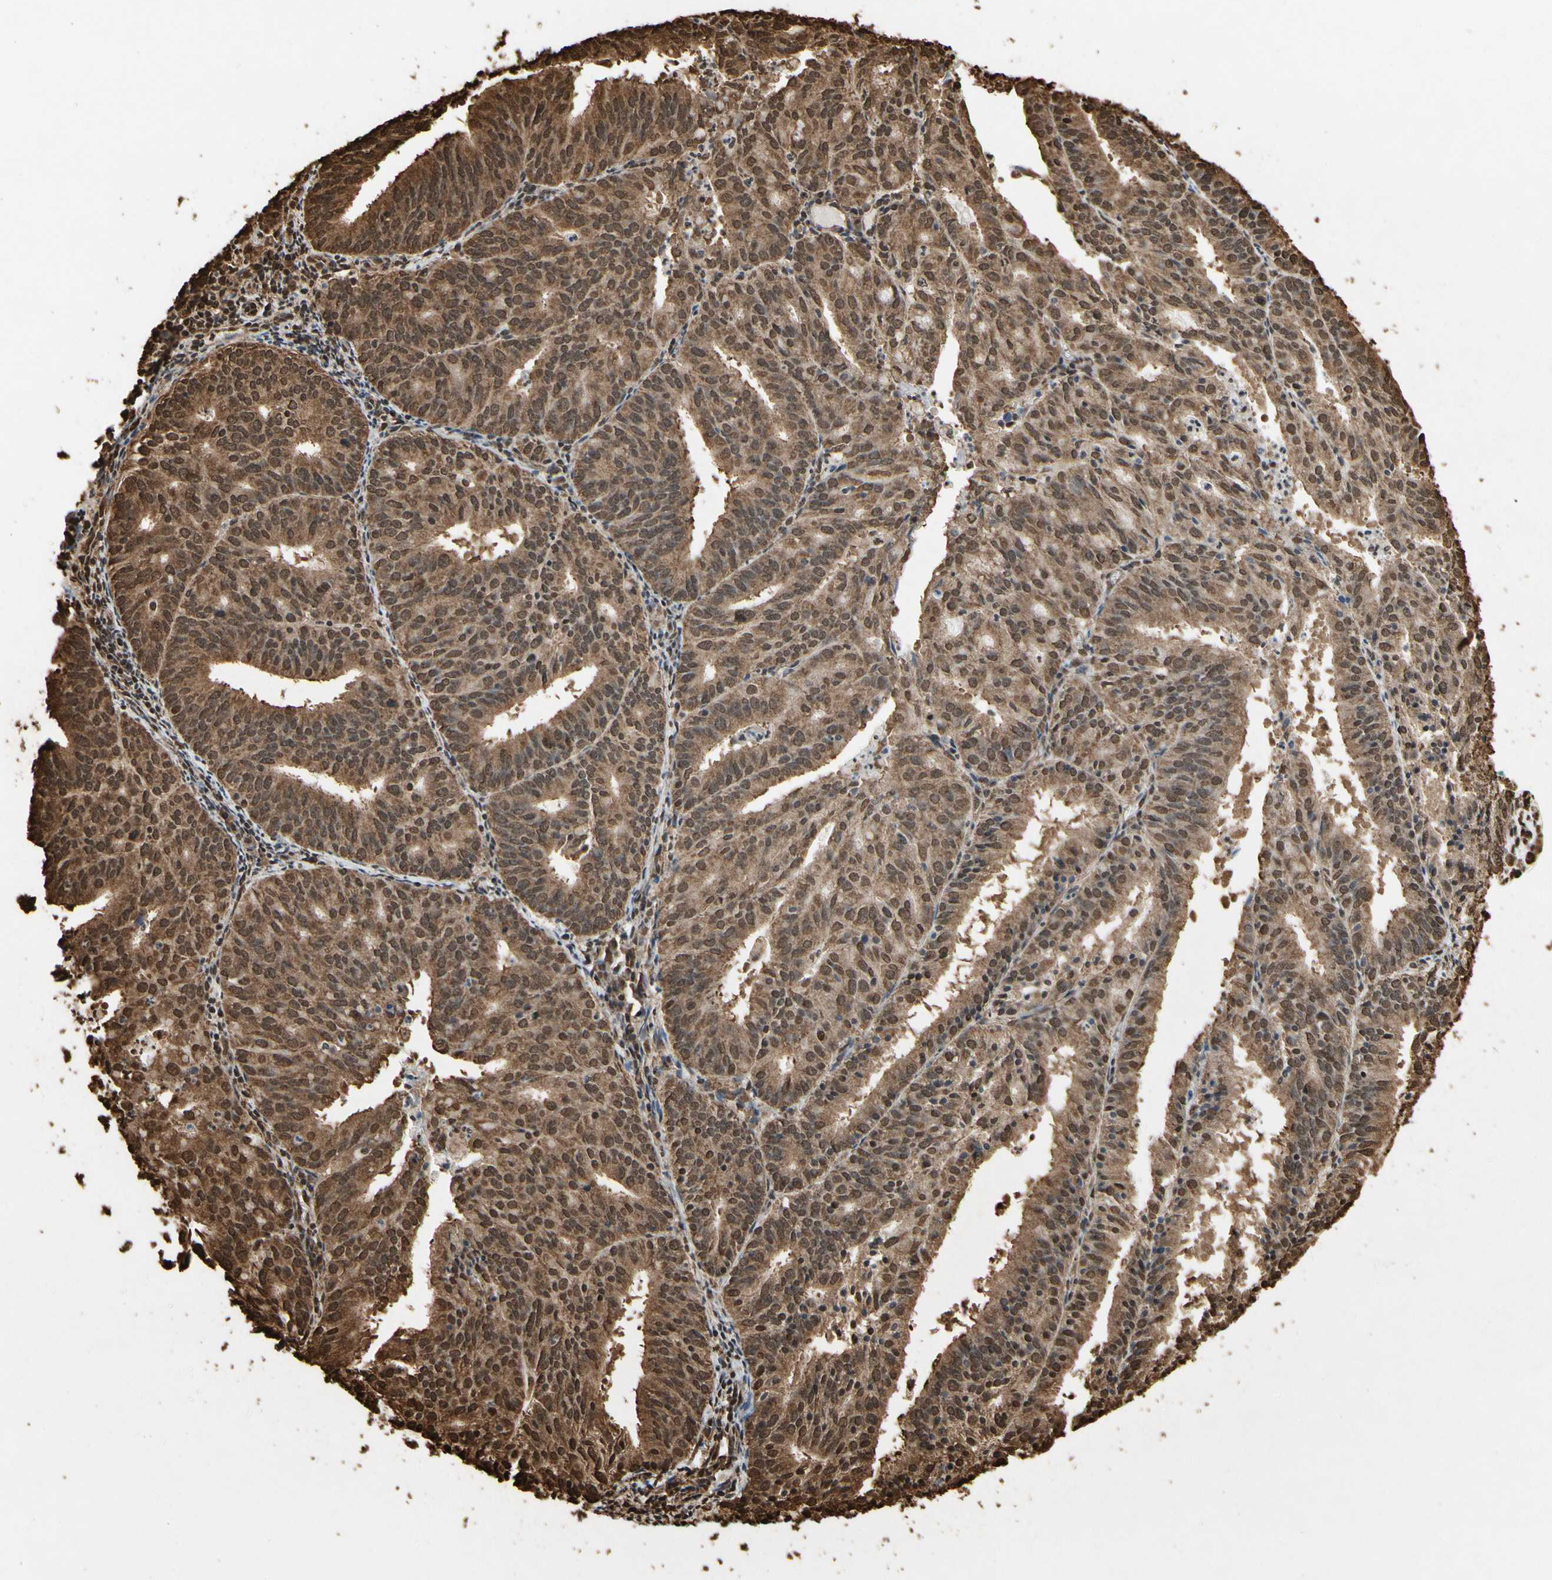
{"staining": {"intensity": "strong", "quantity": ">75%", "location": "cytoplasmic/membranous,nuclear"}, "tissue": "endometrial cancer", "cell_type": "Tumor cells", "image_type": "cancer", "snomed": [{"axis": "morphology", "description": "Adenocarcinoma, NOS"}, {"axis": "topography", "description": "Uterus"}], "caption": "This photomicrograph demonstrates immunohistochemistry staining of human endometrial adenocarcinoma, with high strong cytoplasmic/membranous and nuclear staining in approximately >75% of tumor cells.", "gene": "HNRNPK", "patient": {"sex": "female", "age": 60}}